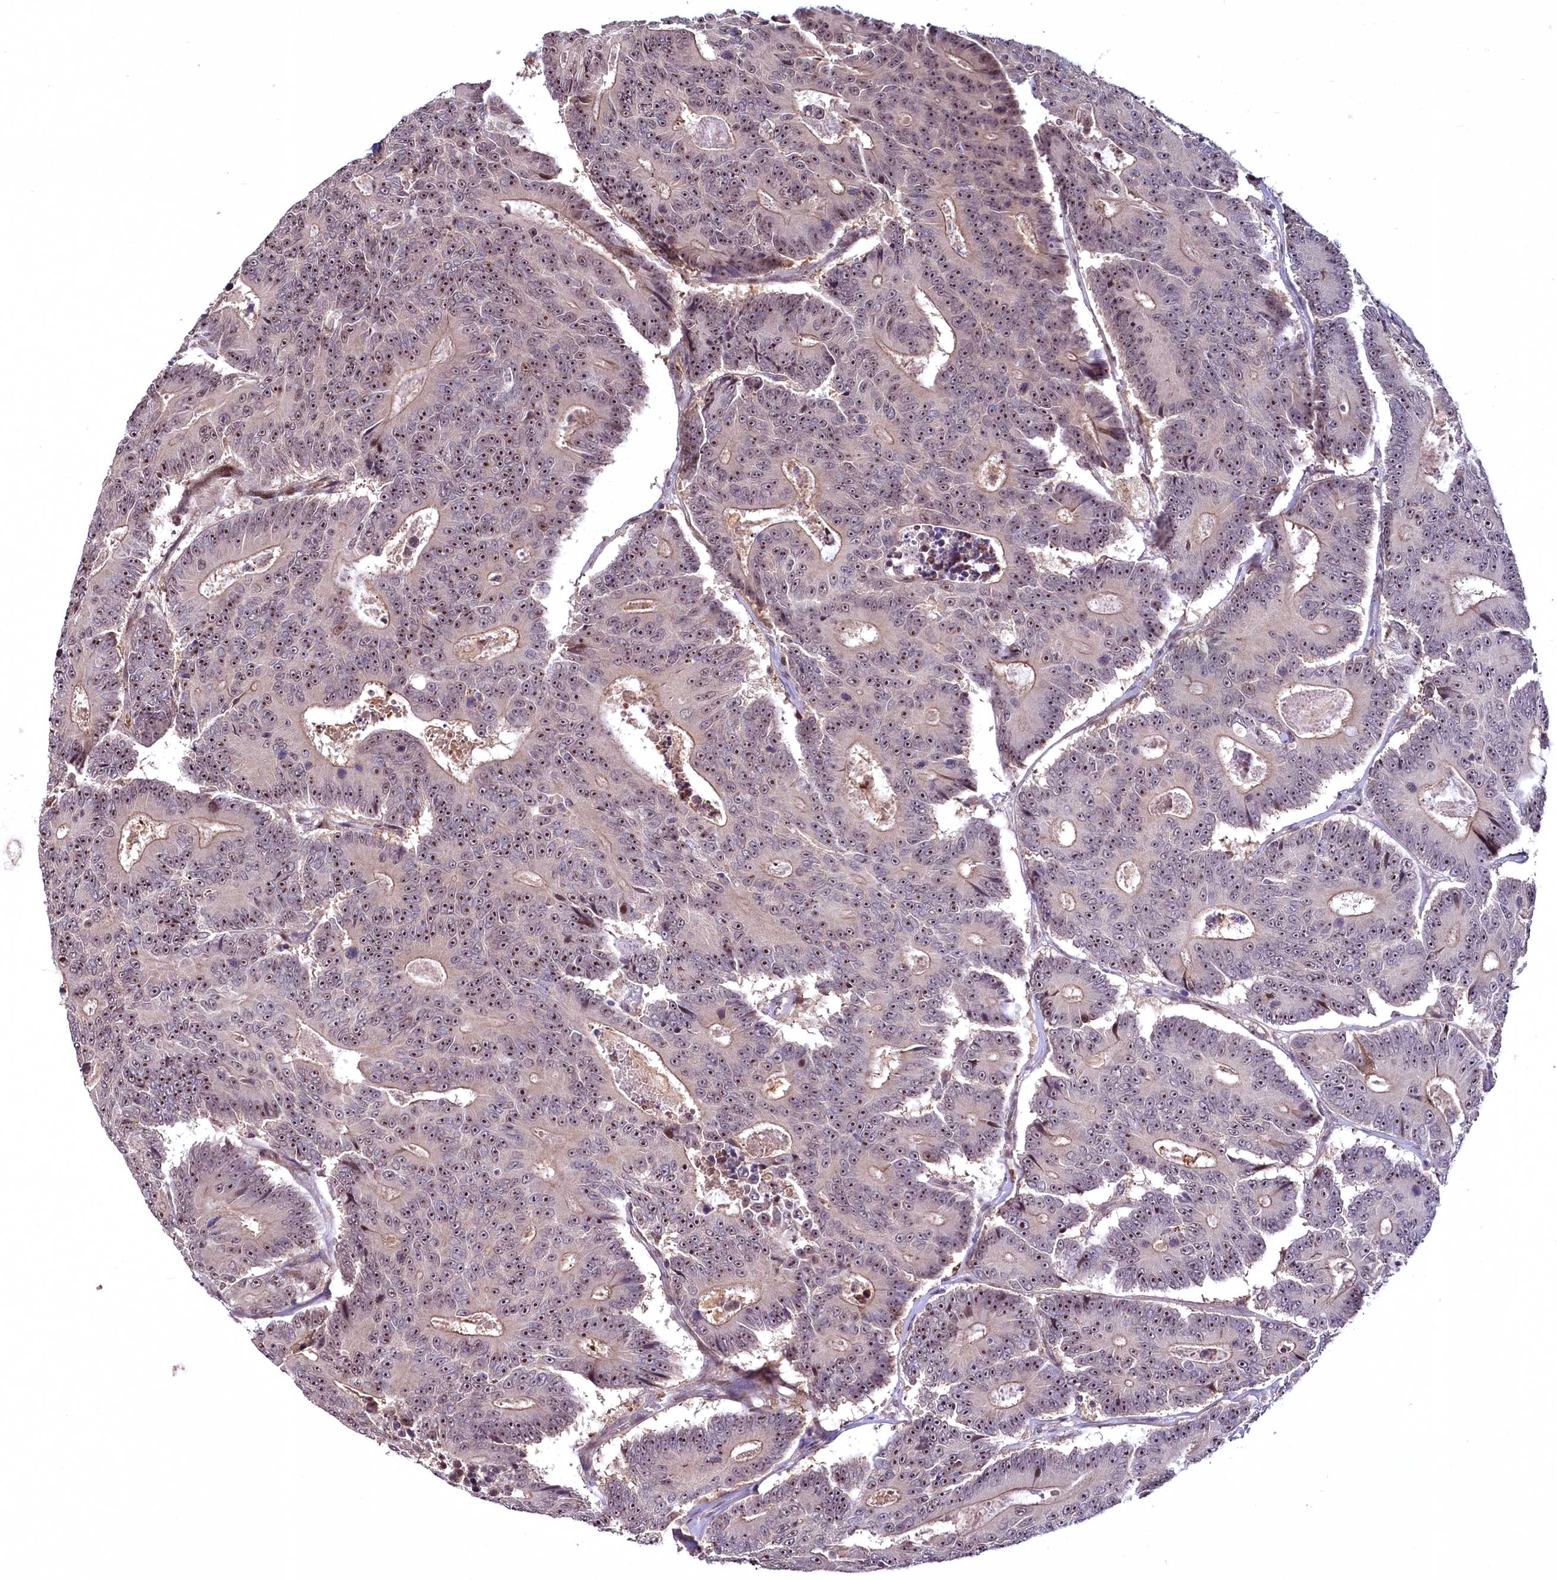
{"staining": {"intensity": "moderate", "quantity": ">75%", "location": "nuclear"}, "tissue": "colorectal cancer", "cell_type": "Tumor cells", "image_type": "cancer", "snomed": [{"axis": "morphology", "description": "Adenocarcinoma, NOS"}, {"axis": "topography", "description": "Colon"}], "caption": "Colorectal adenocarcinoma stained with immunohistochemistry shows moderate nuclear expression in about >75% of tumor cells.", "gene": "N4BP2L1", "patient": {"sex": "male", "age": 83}}